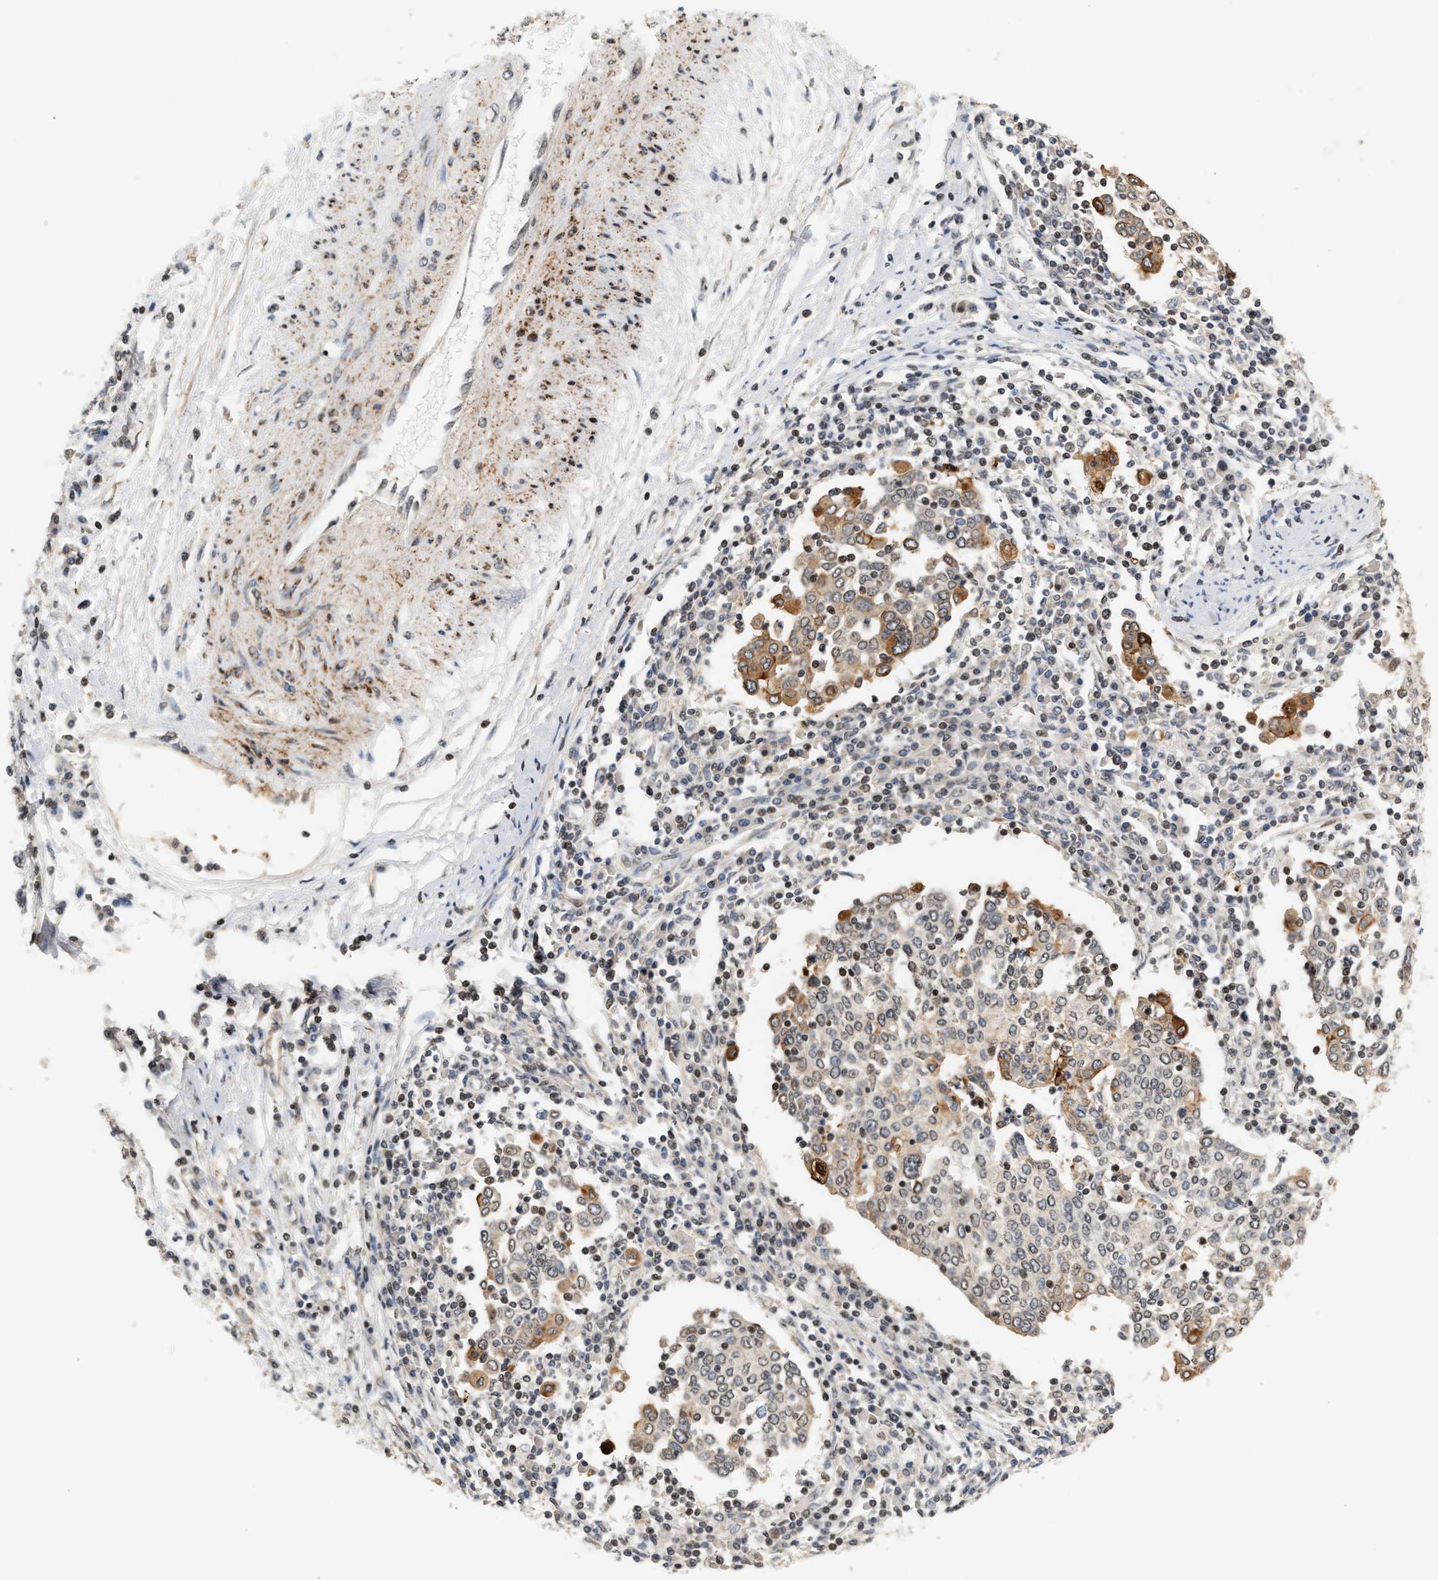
{"staining": {"intensity": "moderate", "quantity": "<25%", "location": "cytoplasmic/membranous"}, "tissue": "cervical cancer", "cell_type": "Tumor cells", "image_type": "cancer", "snomed": [{"axis": "morphology", "description": "Squamous cell carcinoma, NOS"}, {"axis": "topography", "description": "Cervix"}], "caption": "Immunohistochemistry micrograph of human cervical squamous cell carcinoma stained for a protein (brown), which displays low levels of moderate cytoplasmic/membranous positivity in approximately <25% of tumor cells.", "gene": "PLXND1", "patient": {"sex": "female", "age": 40}}